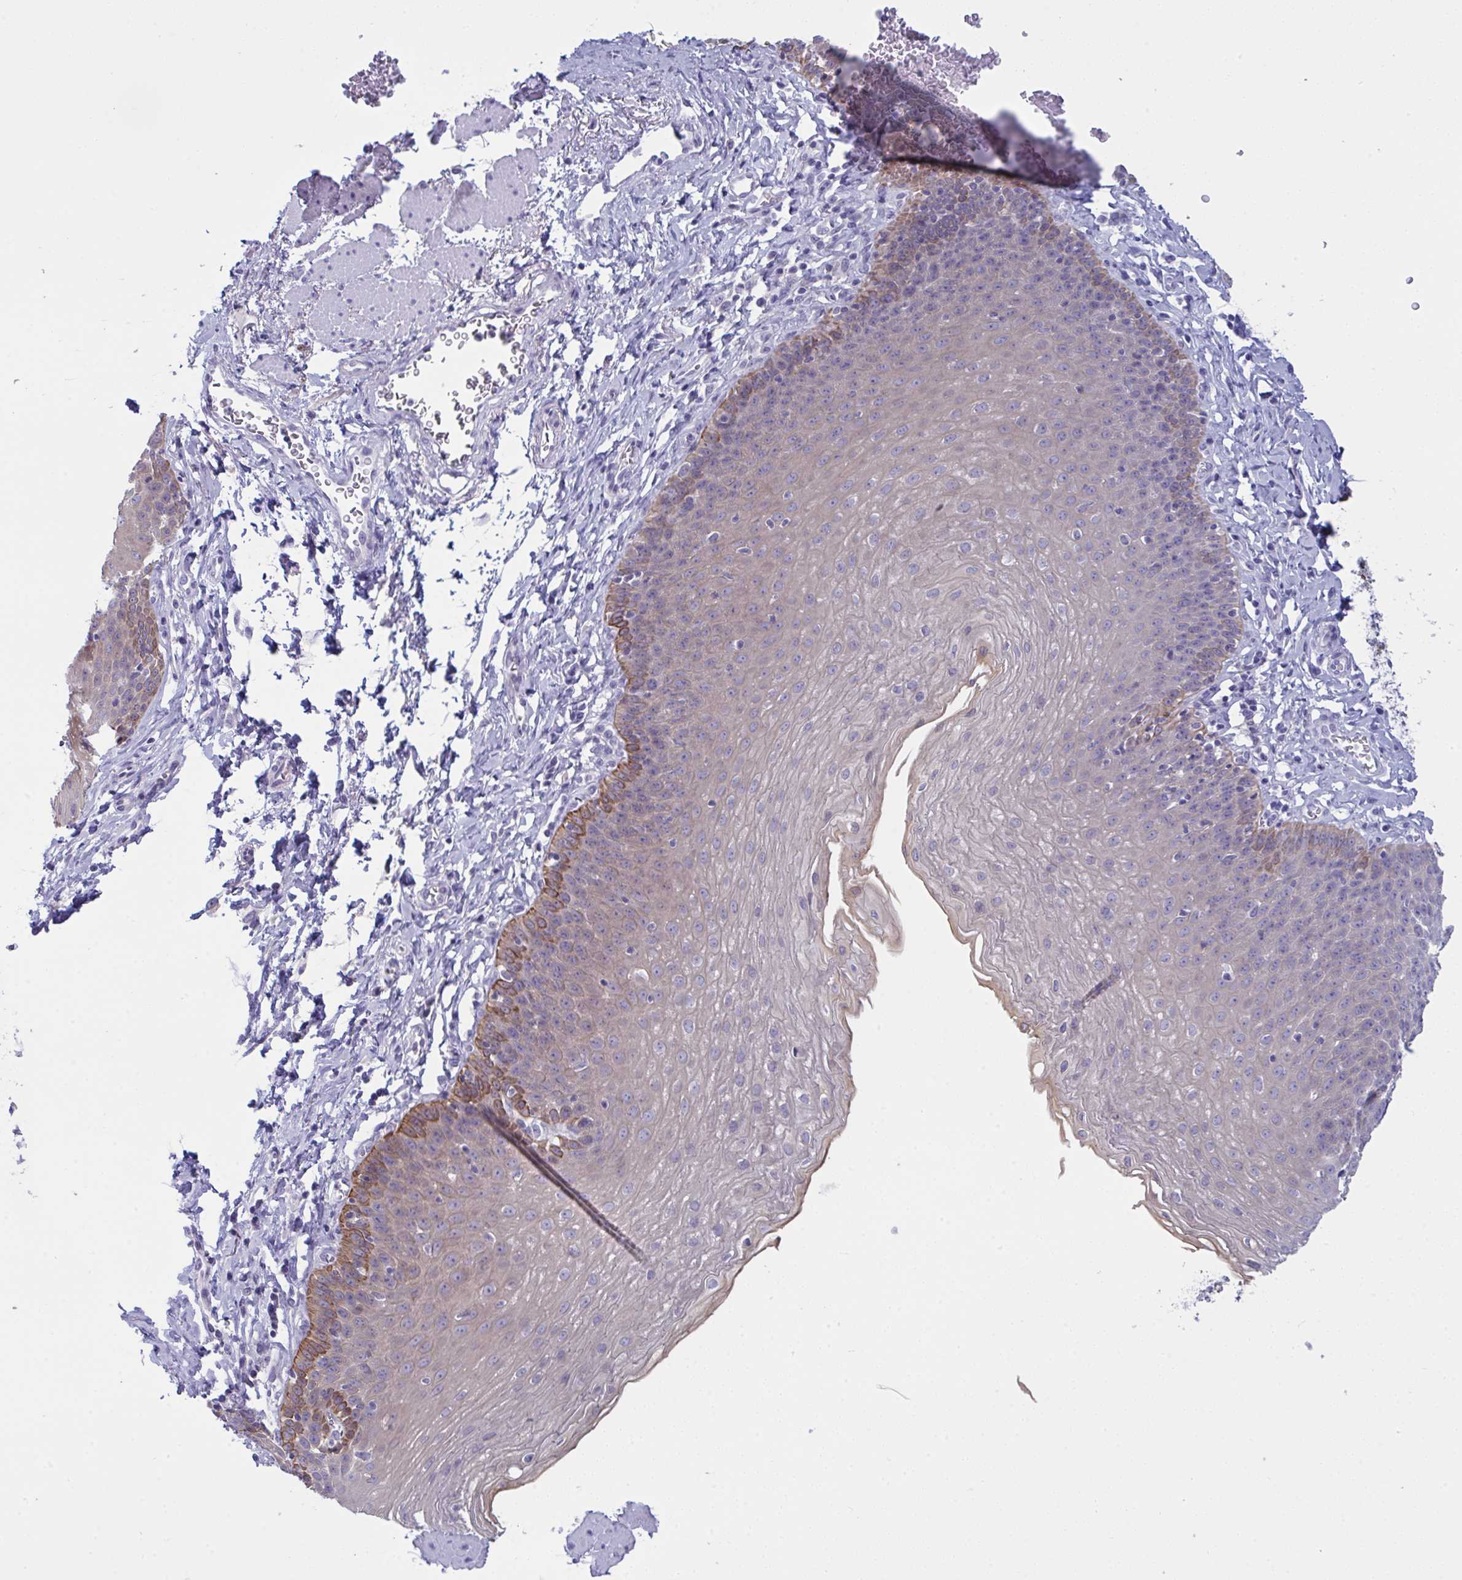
{"staining": {"intensity": "moderate", "quantity": "<25%", "location": "cytoplasmic/membranous"}, "tissue": "esophagus", "cell_type": "Squamous epithelial cells", "image_type": "normal", "snomed": [{"axis": "morphology", "description": "Normal tissue, NOS"}, {"axis": "topography", "description": "Esophagus"}], "caption": "Immunohistochemical staining of normal esophagus displays low levels of moderate cytoplasmic/membranous expression in approximately <25% of squamous epithelial cells.", "gene": "TENT5D", "patient": {"sex": "female", "age": 81}}